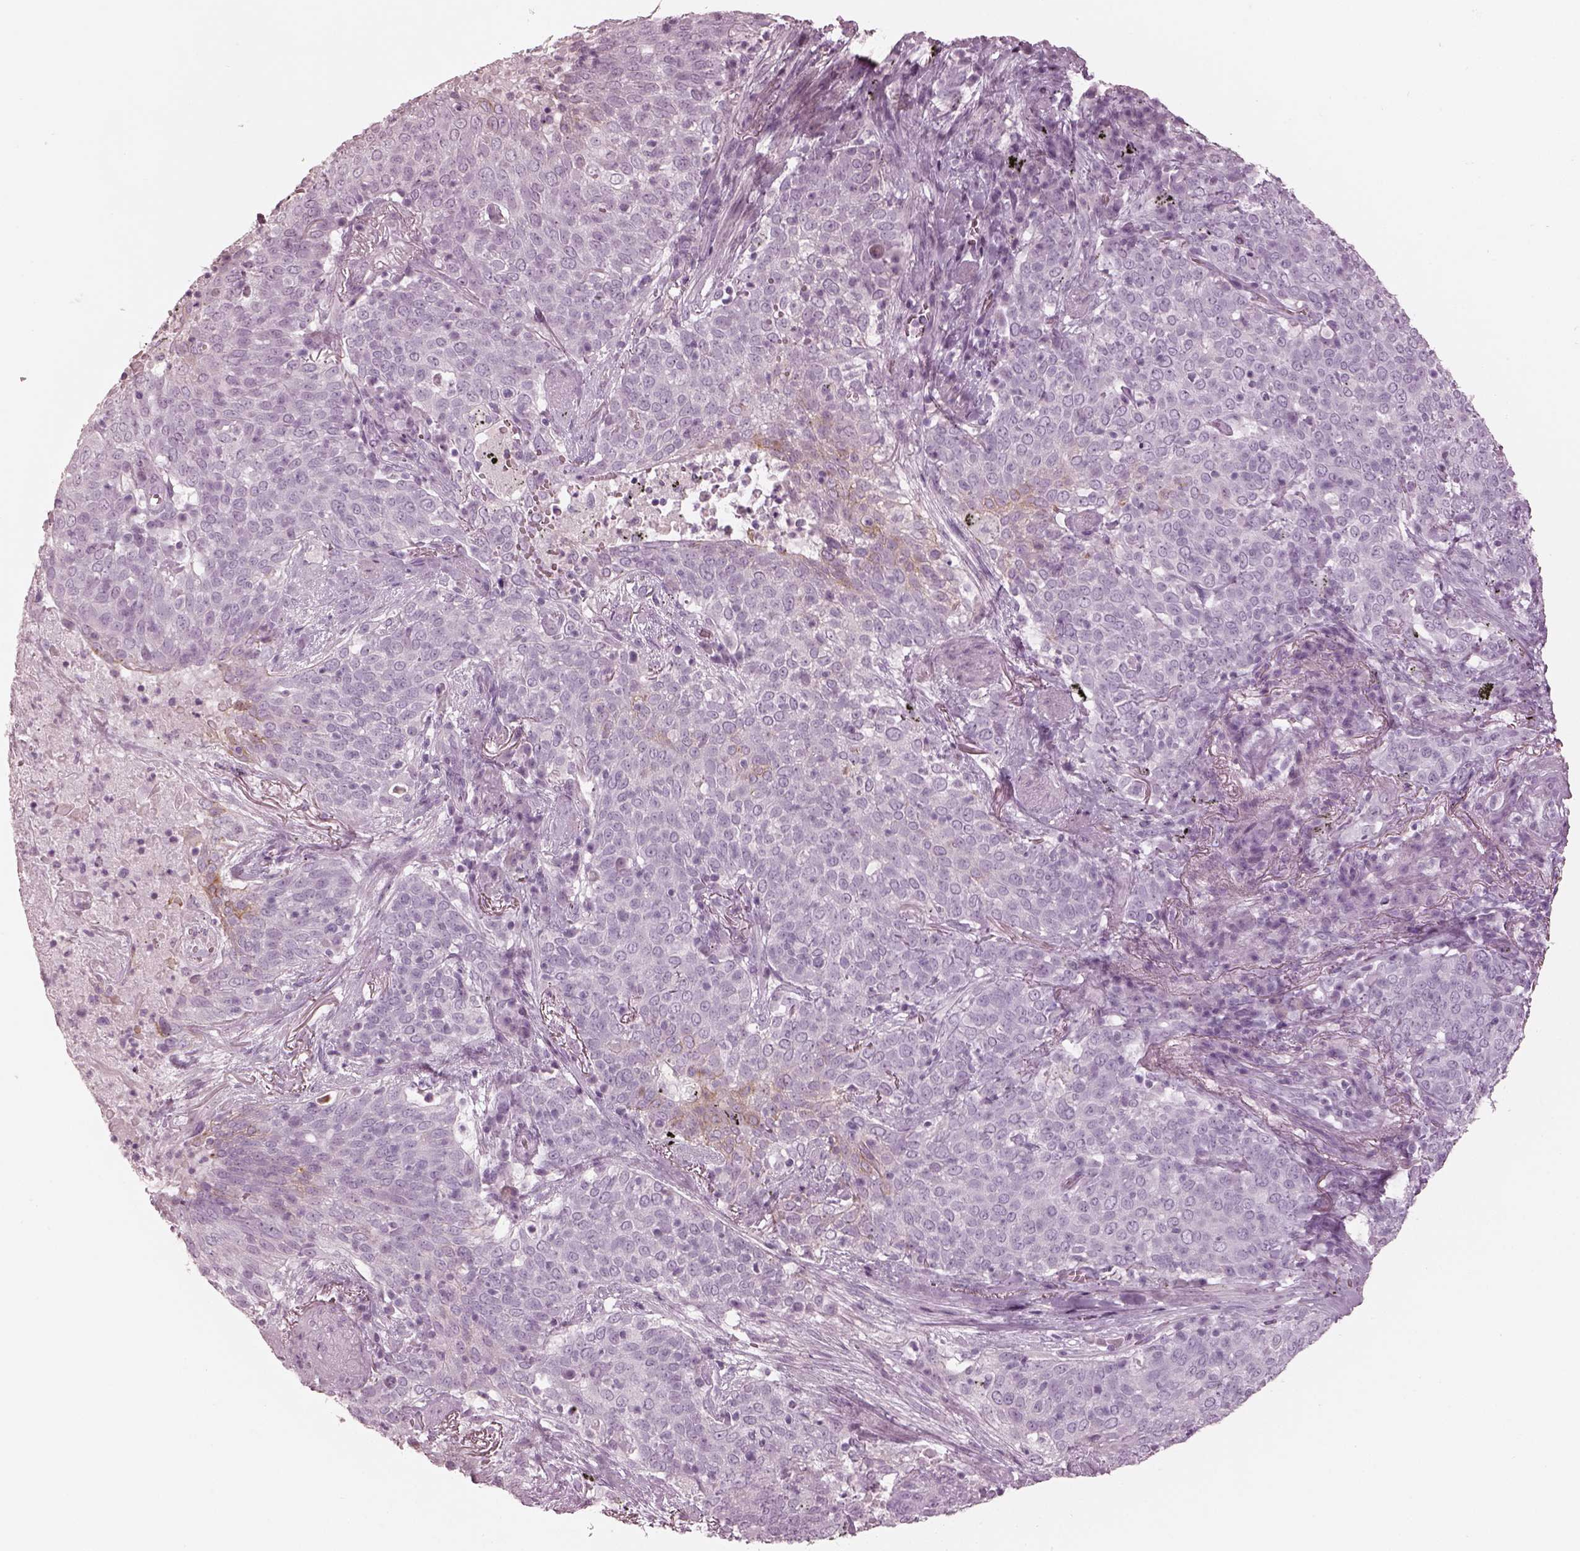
{"staining": {"intensity": "negative", "quantity": "none", "location": "none"}, "tissue": "lung cancer", "cell_type": "Tumor cells", "image_type": "cancer", "snomed": [{"axis": "morphology", "description": "Squamous cell carcinoma, NOS"}, {"axis": "topography", "description": "Lung"}], "caption": "Tumor cells show no significant protein expression in lung cancer. (Stains: DAB (3,3'-diaminobenzidine) IHC with hematoxylin counter stain, Microscopy: brightfield microscopy at high magnification).", "gene": "OPN4", "patient": {"sex": "male", "age": 82}}